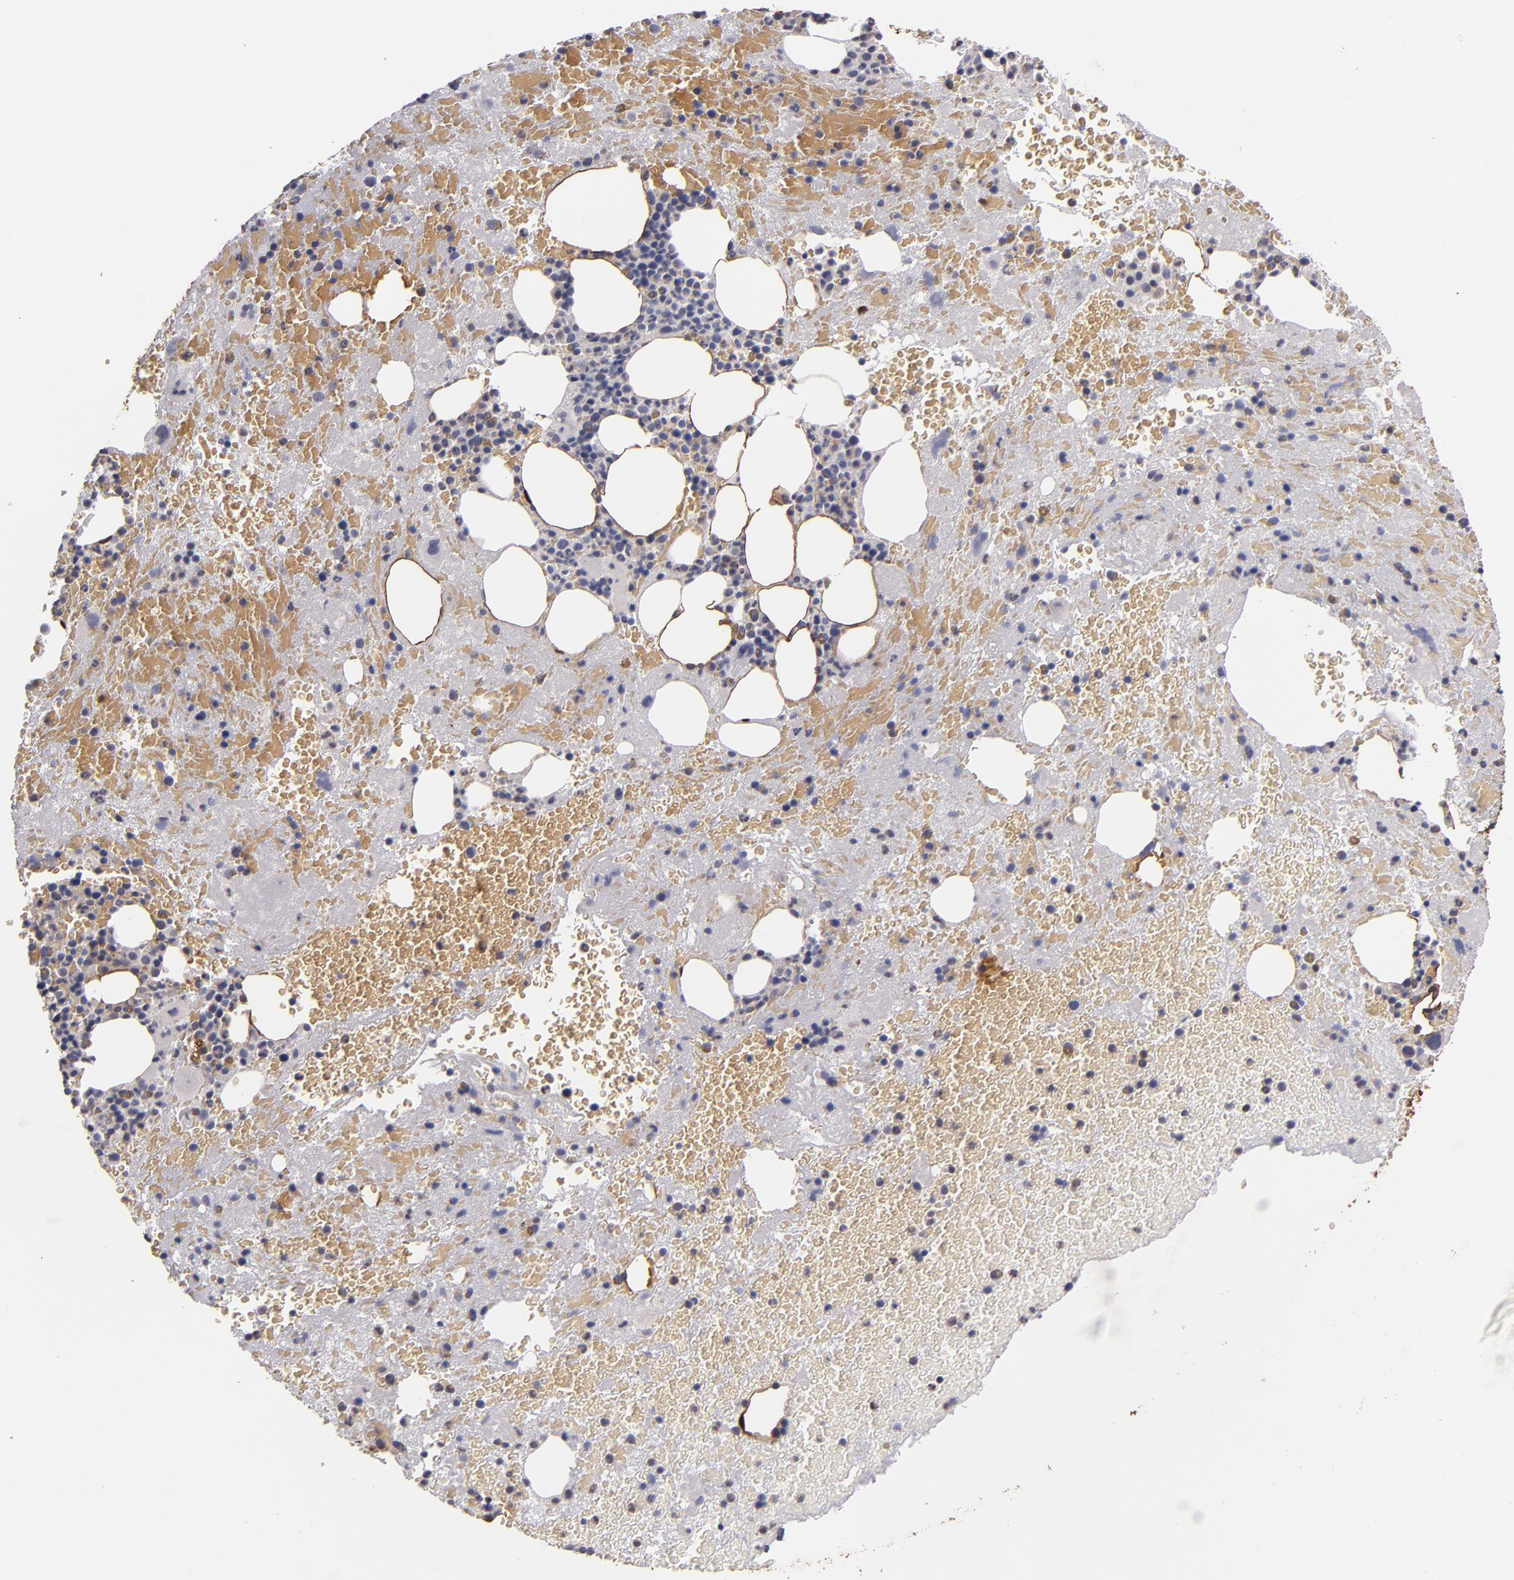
{"staining": {"intensity": "weak", "quantity": "<25%", "location": "cytoplasmic/membranous,nuclear"}, "tissue": "bone marrow", "cell_type": "Hematopoietic cells", "image_type": "normal", "snomed": [{"axis": "morphology", "description": "Normal tissue, NOS"}, {"axis": "topography", "description": "Bone marrow"}], "caption": "This is an IHC image of unremarkable human bone marrow. There is no staining in hematopoietic cells.", "gene": "S100A1", "patient": {"sex": "male", "age": 76}}